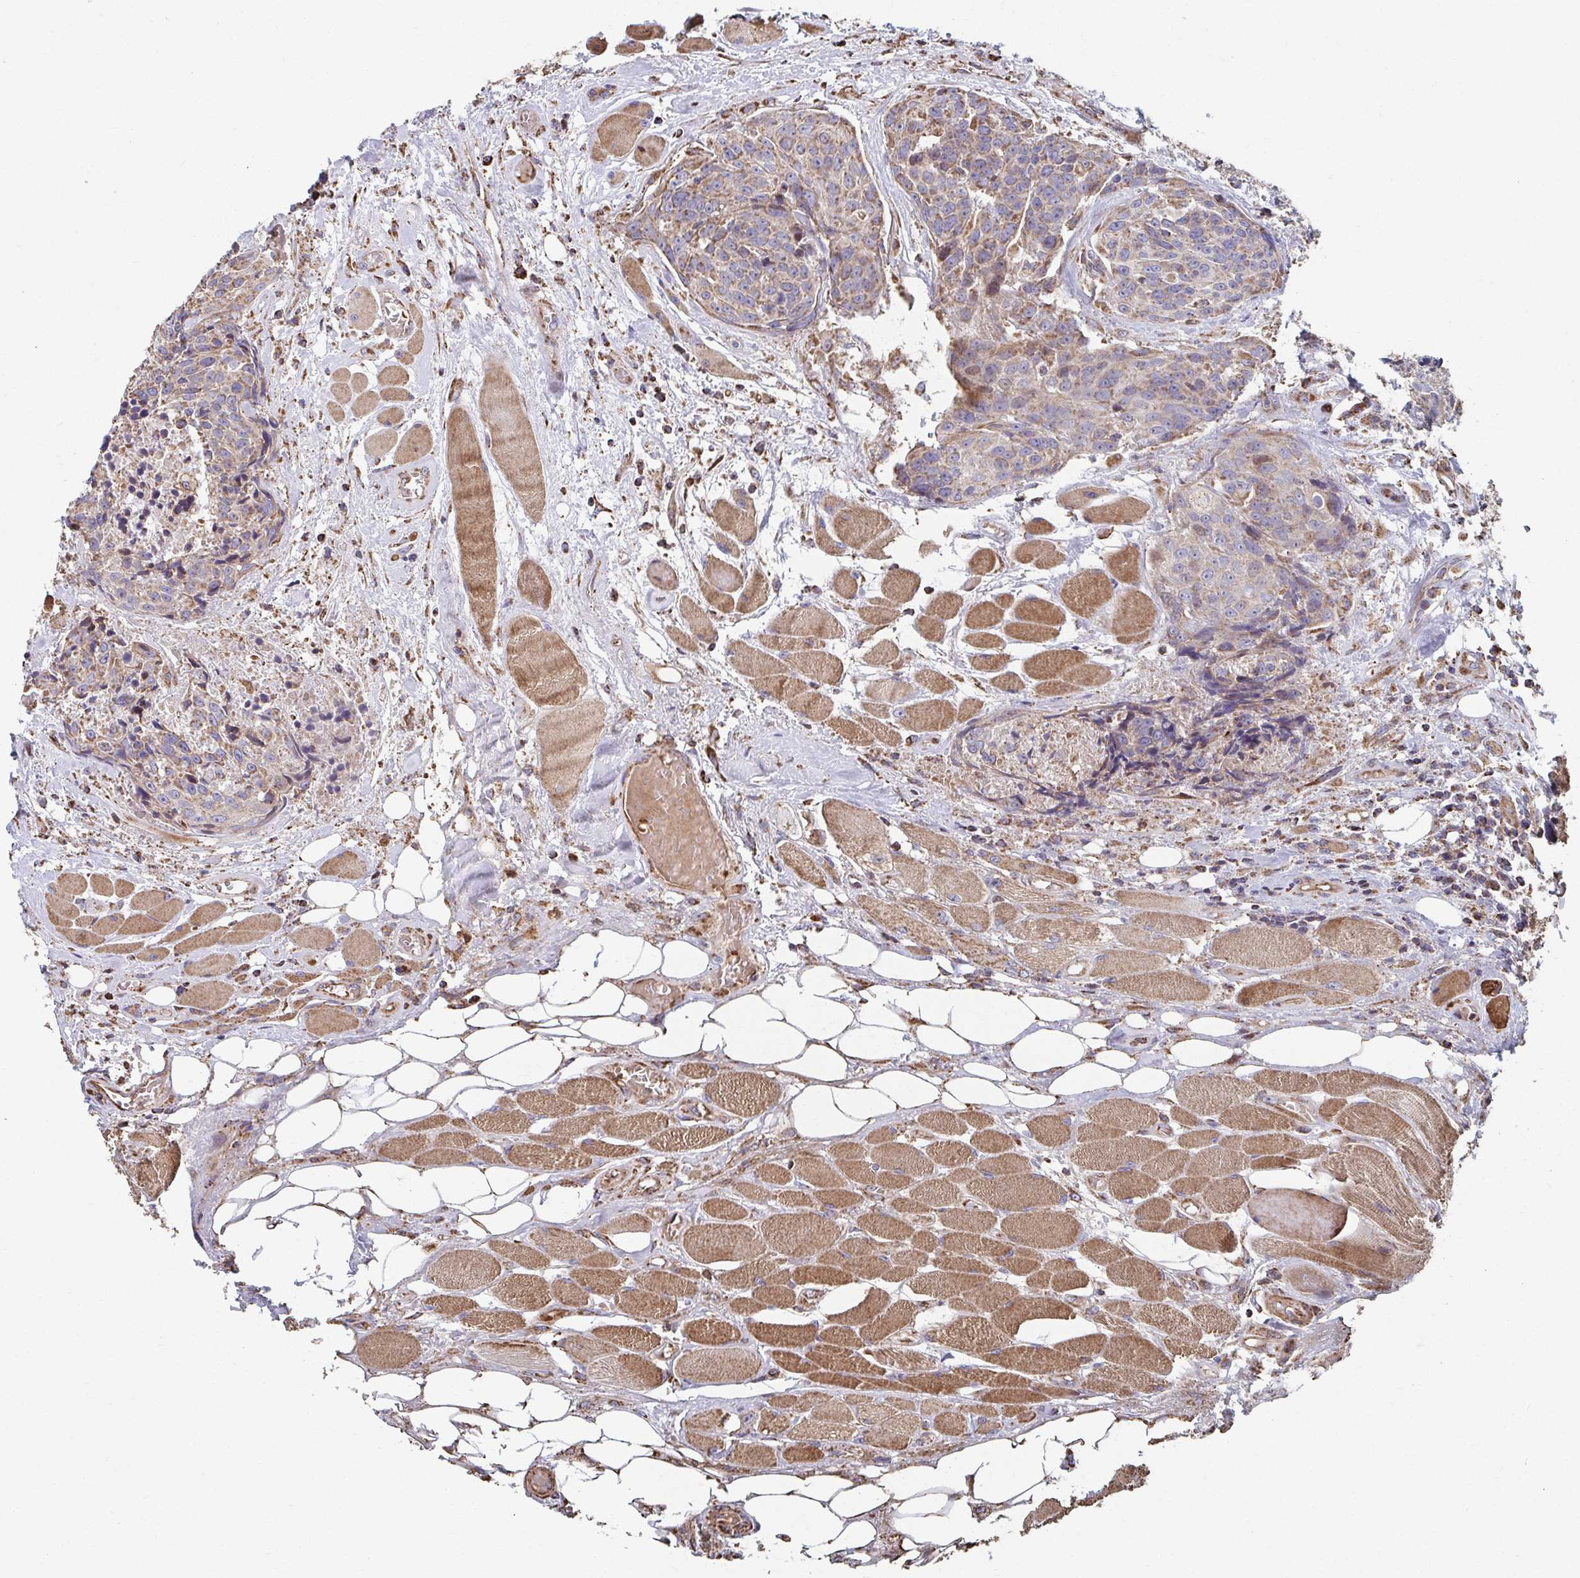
{"staining": {"intensity": "weak", "quantity": "25%-75%", "location": "cytoplasmic/membranous"}, "tissue": "head and neck cancer", "cell_type": "Tumor cells", "image_type": "cancer", "snomed": [{"axis": "morphology", "description": "Squamous cell carcinoma, NOS"}, {"axis": "topography", "description": "Oral tissue"}, {"axis": "topography", "description": "Head-Neck"}], "caption": "Immunohistochemistry micrograph of neoplastic tissue: human squamous cell carcinoma (head and neck) stained using IHC shows low levels of weak protein expression localized specifically in the cytoplasmic/membranous of tumor cells, appearing as a cytoplasmic/membranous brown color.", "gene": "SAT1", "patient": {"sex": "male", "age": 64}}